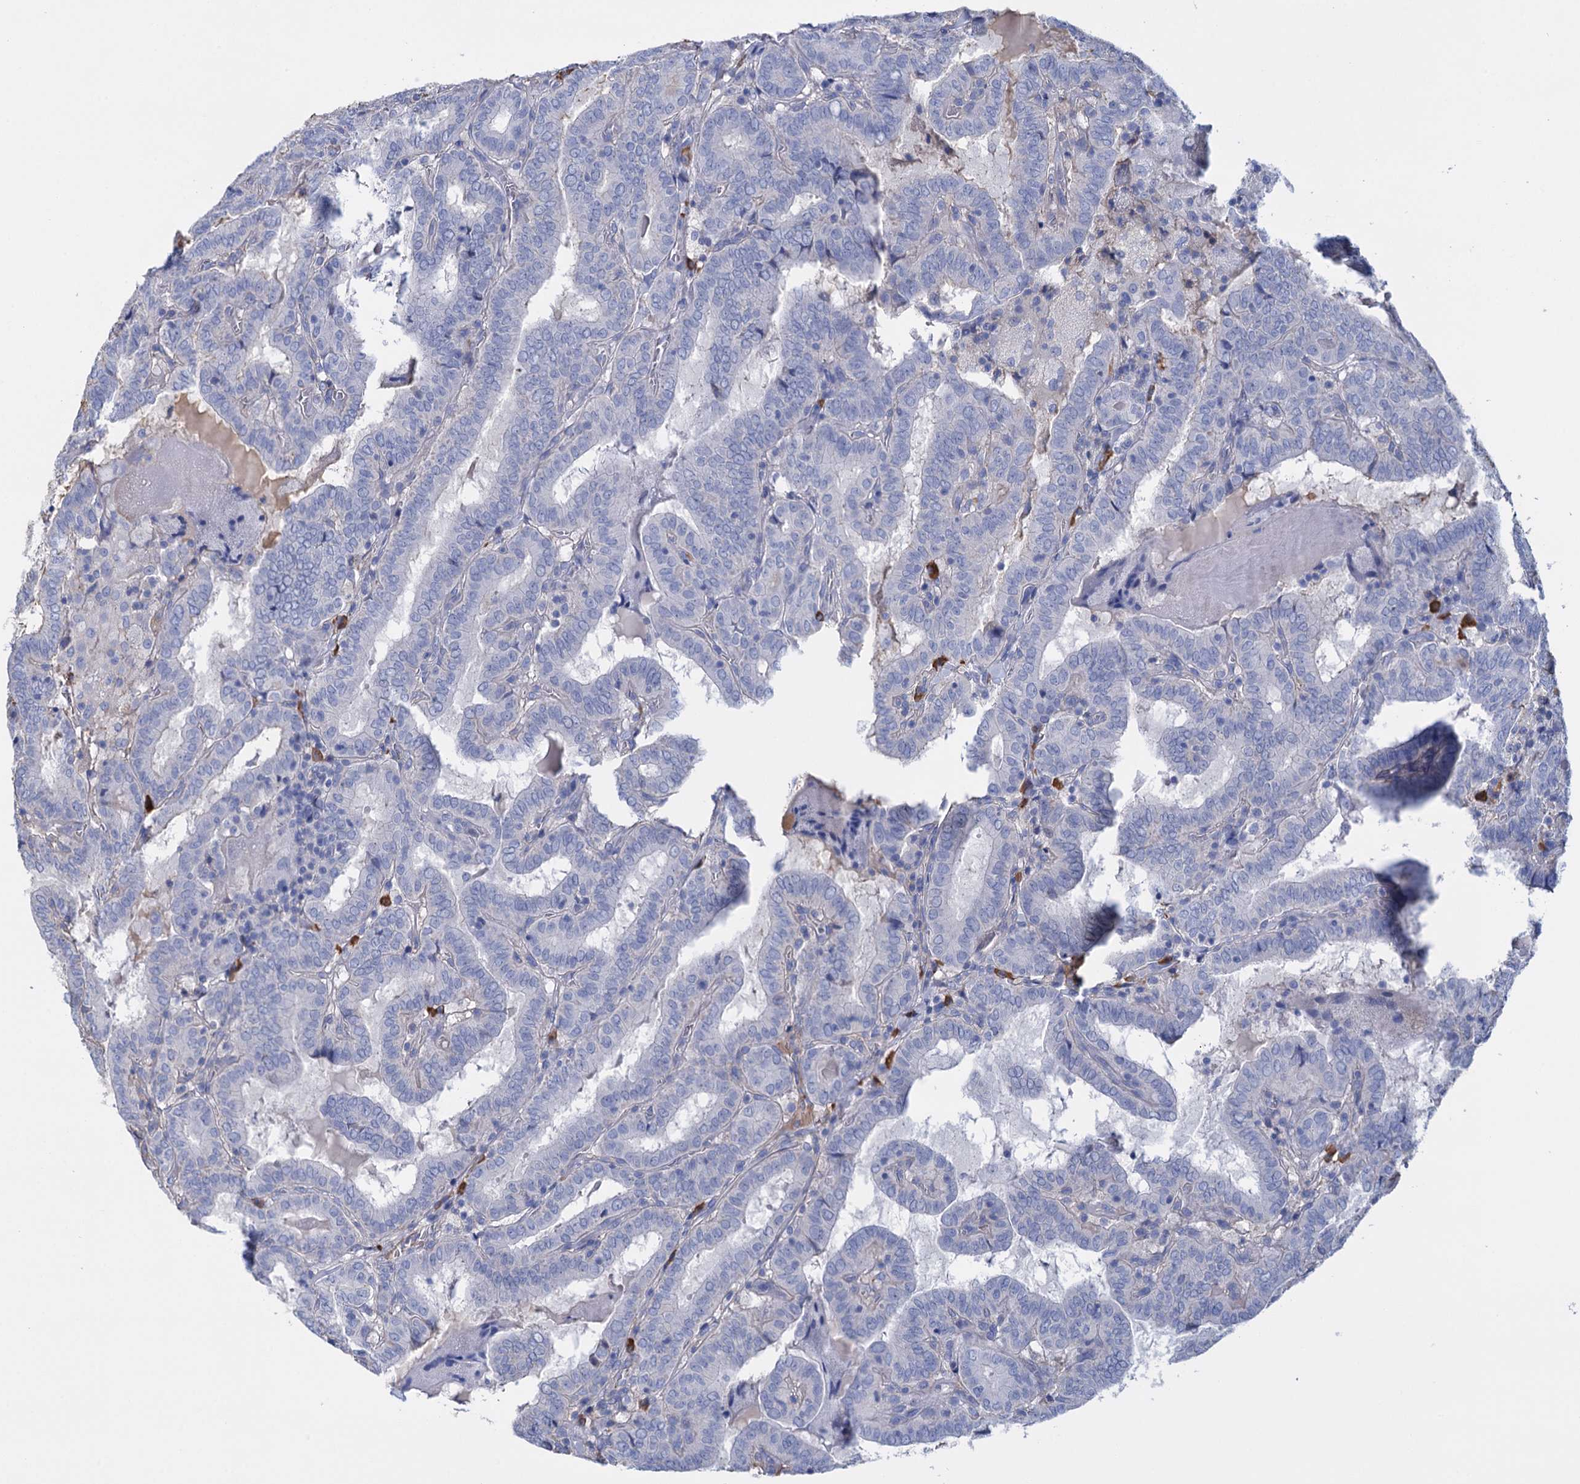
{"staining": {"intensity": "negative", "quantity": "none", "location": "none"}, "tissue": "thyroid cancer", "cell_type": "Tumor cells", "image_type": "cancer", "snomed": [{"axis": "morphology", "description": "Papillary adenocarcinoma, NOS"}, {"axis": "topography", "description": "Thyroid gland"}], "caption": "Tumor cells are negative for protein expression in human thyroid cancer (papillary adenocarcinoma).", "gene": "FBXW12", "patient": {"sex": "female", "age": 72}}